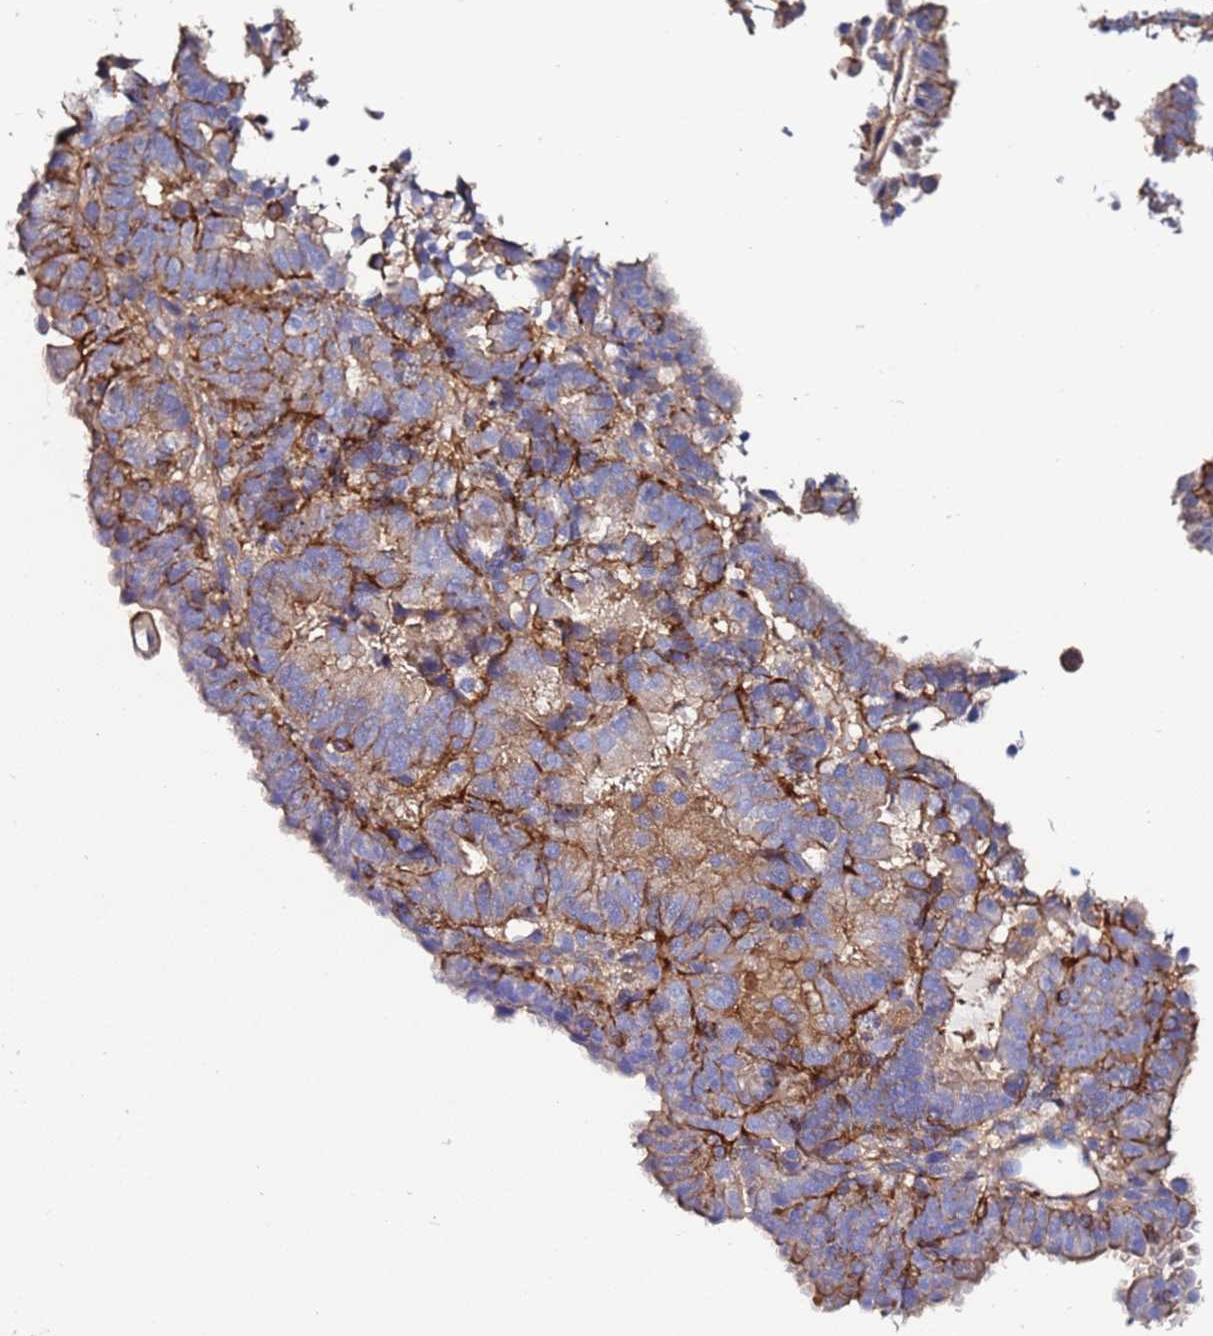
{"staining": {"intensity": "moderate", "quantity": ">75%", "location": "cytoplasmic/membranous"}, "tissue": "endometrial cancer", "cell_type": "Tumor cells", "image_type": "cancer", "snomed": [{"axis": "morphology", "description": "Adenocarcinoma, NOS"}, {"axis": "topography", "description": "Endometrium"}], "caption": "DAB immunohistochemical staining of human endometrial cancer displays moderate cytoplasmic/membranous protein positivity in approximately >75% of tumor cells. The staining is performed using DAB (3,3'-diaminobenzidine) brown chromogen to label protein expression. The nuclei are counter-stained blue using hematoxylin.", "gene": "POTEE", "patient": {"sex": "female", "age": 70}}